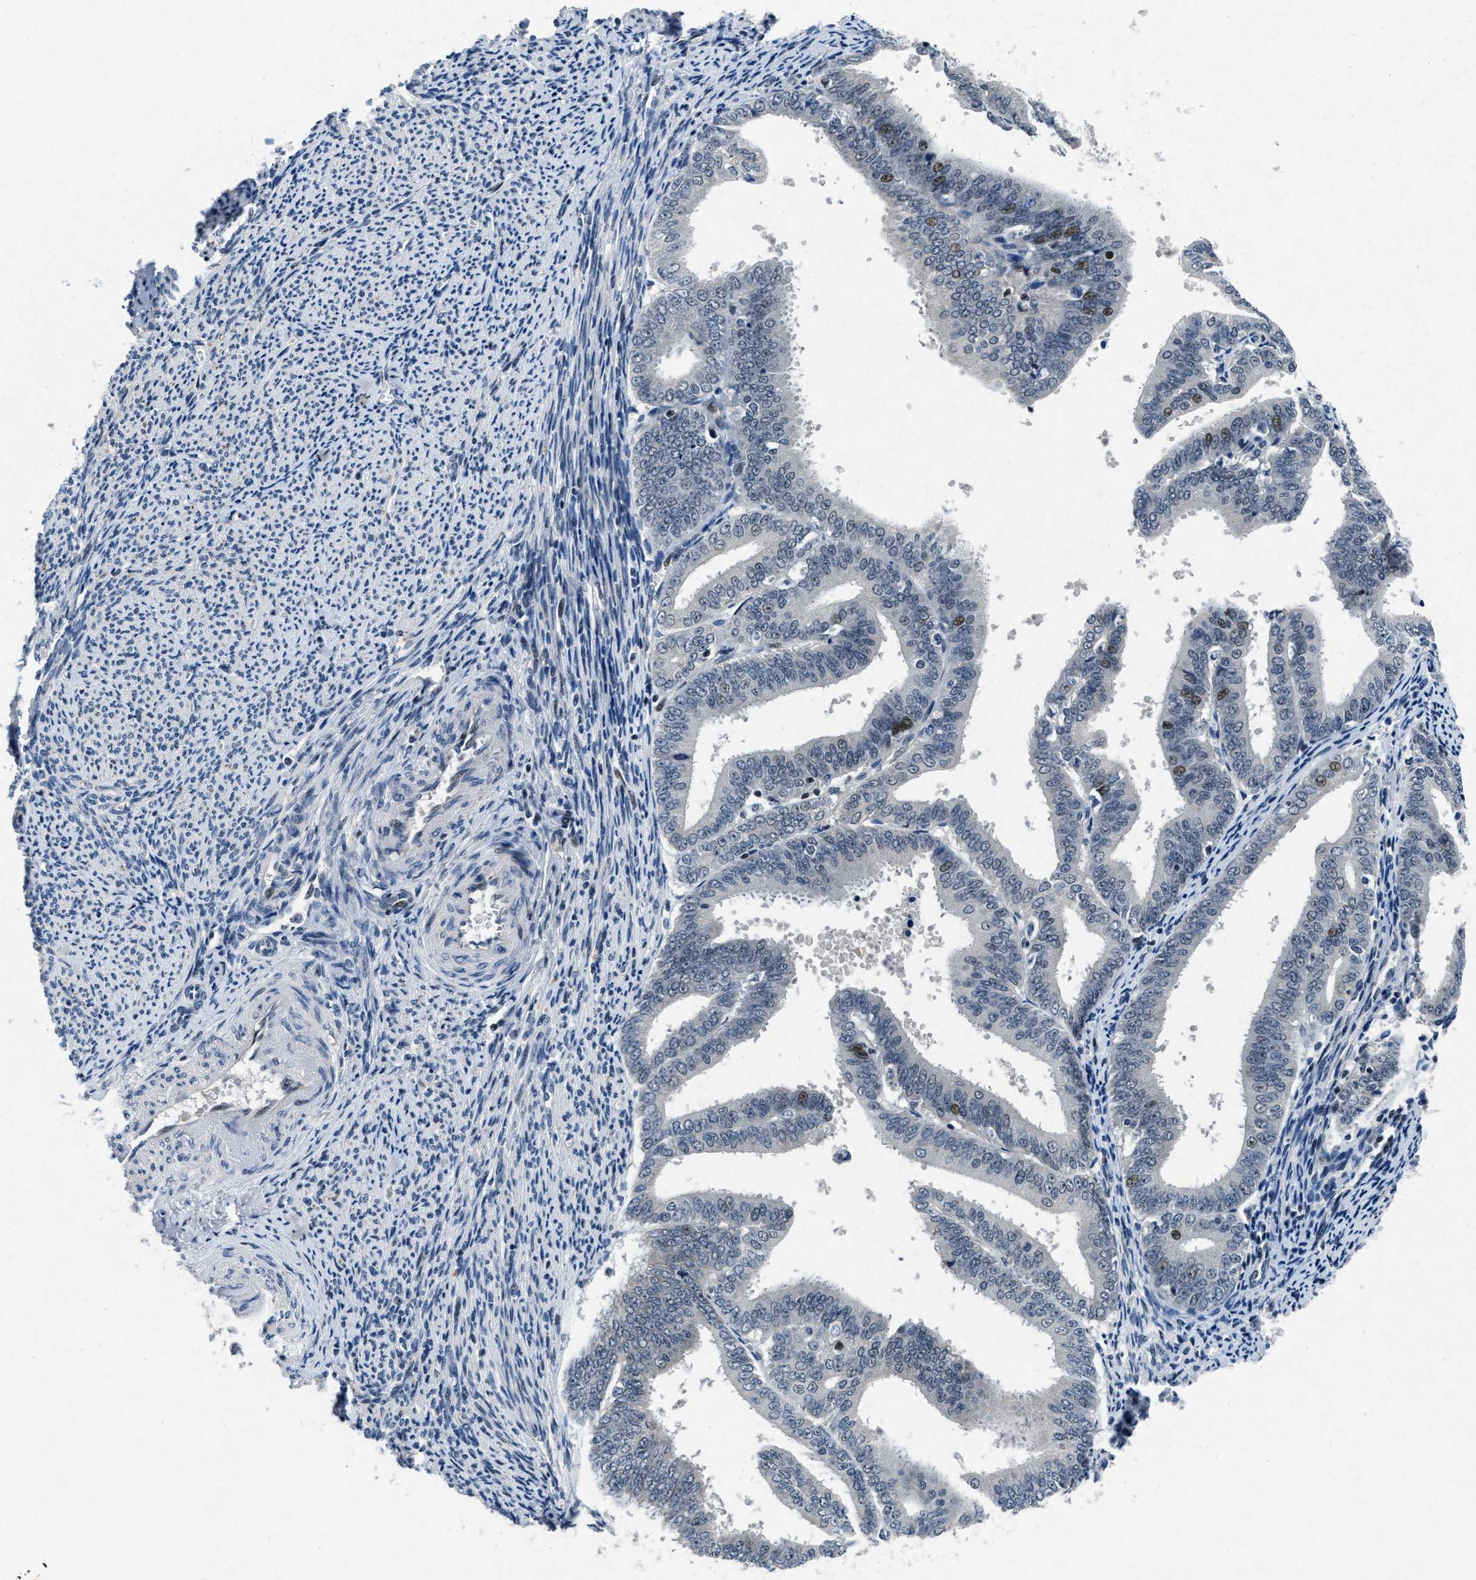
{"staining": {"intensity": "moderate", "quantity": "<25%", "location": "nuclear"}, "tissue": "endometrial cancer", "cell_type": "Tumor cells", "image_type": "cancer", "snomed": [{"axis": "morphology", "description": "Adenocarcinoma, NOS"}, {"axis": "topography", "description": "Endometrium"}], "caption": "Tumor cells demonstrate low levels of moderate nuclear expression in about <25% of cells in human endometrial cancer. (Brightfield microscopy of DAB IHC at high magnification).", "gene": "PHLDA1", "patient": {"sex": "female", "age": 63}}